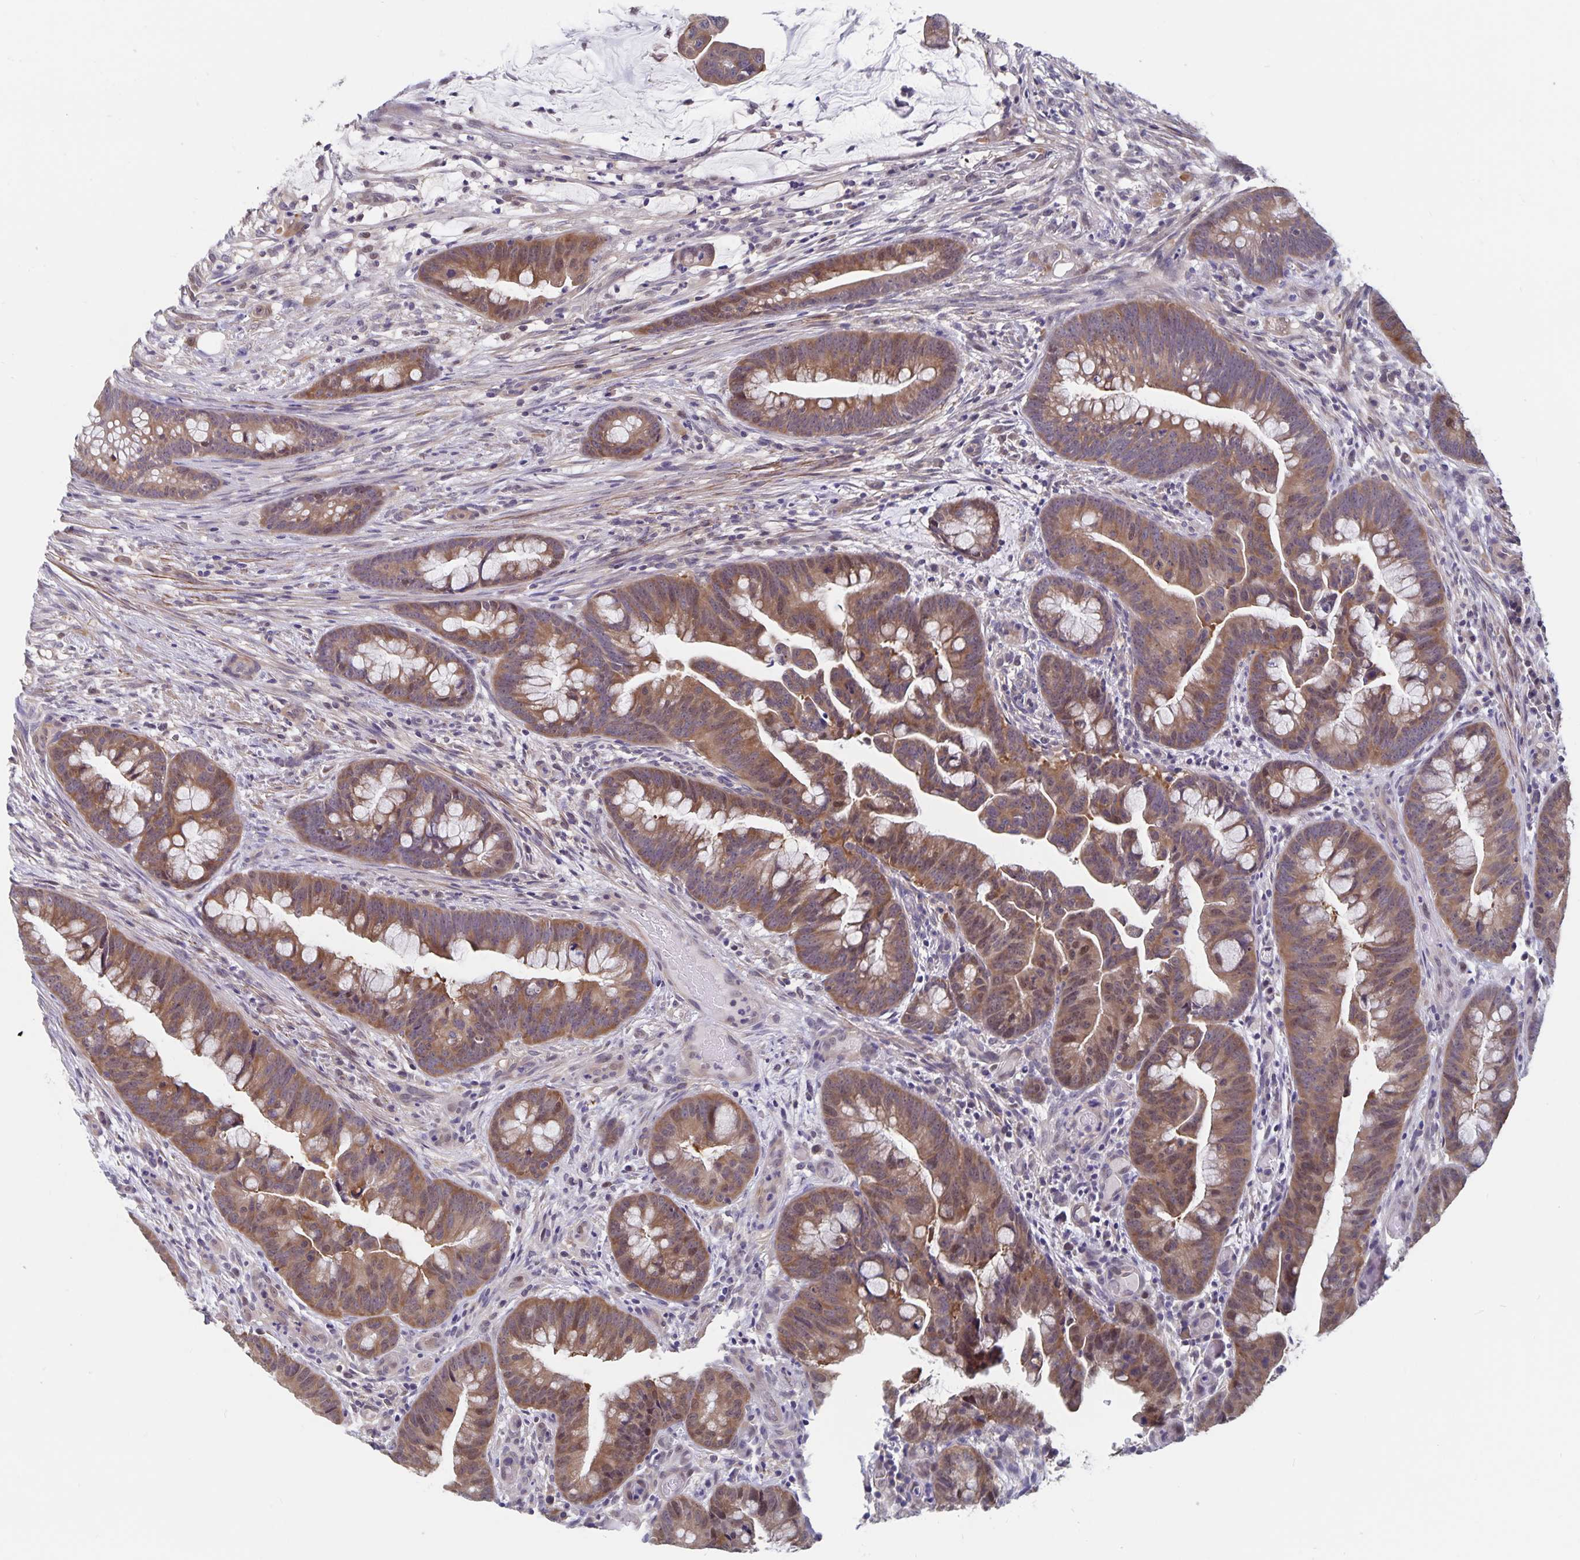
{"staining": {"intensity": "moderate", "quantity": ">75%", "location": "cytoplasmic/membranous,nuclear"}, "tissue": "colorectal cancer", "cell_type": "Tumor cells", "image_type": "cancer", "snomed": [{"axis": "morphology", "description": "Adenocarcinoma, NOS"}, {"axis": "topography", "description": "Colon"}], "caption": "Adenocarcinoma (colorectal) was stained to show a protein in brown. There is medium levels of moderate cytoplasmic/membranous and nuclear positivity in approximately >75% of tumor cells.", "gene": "BAG6", "patient": {"sex": "male", "age": 62}}